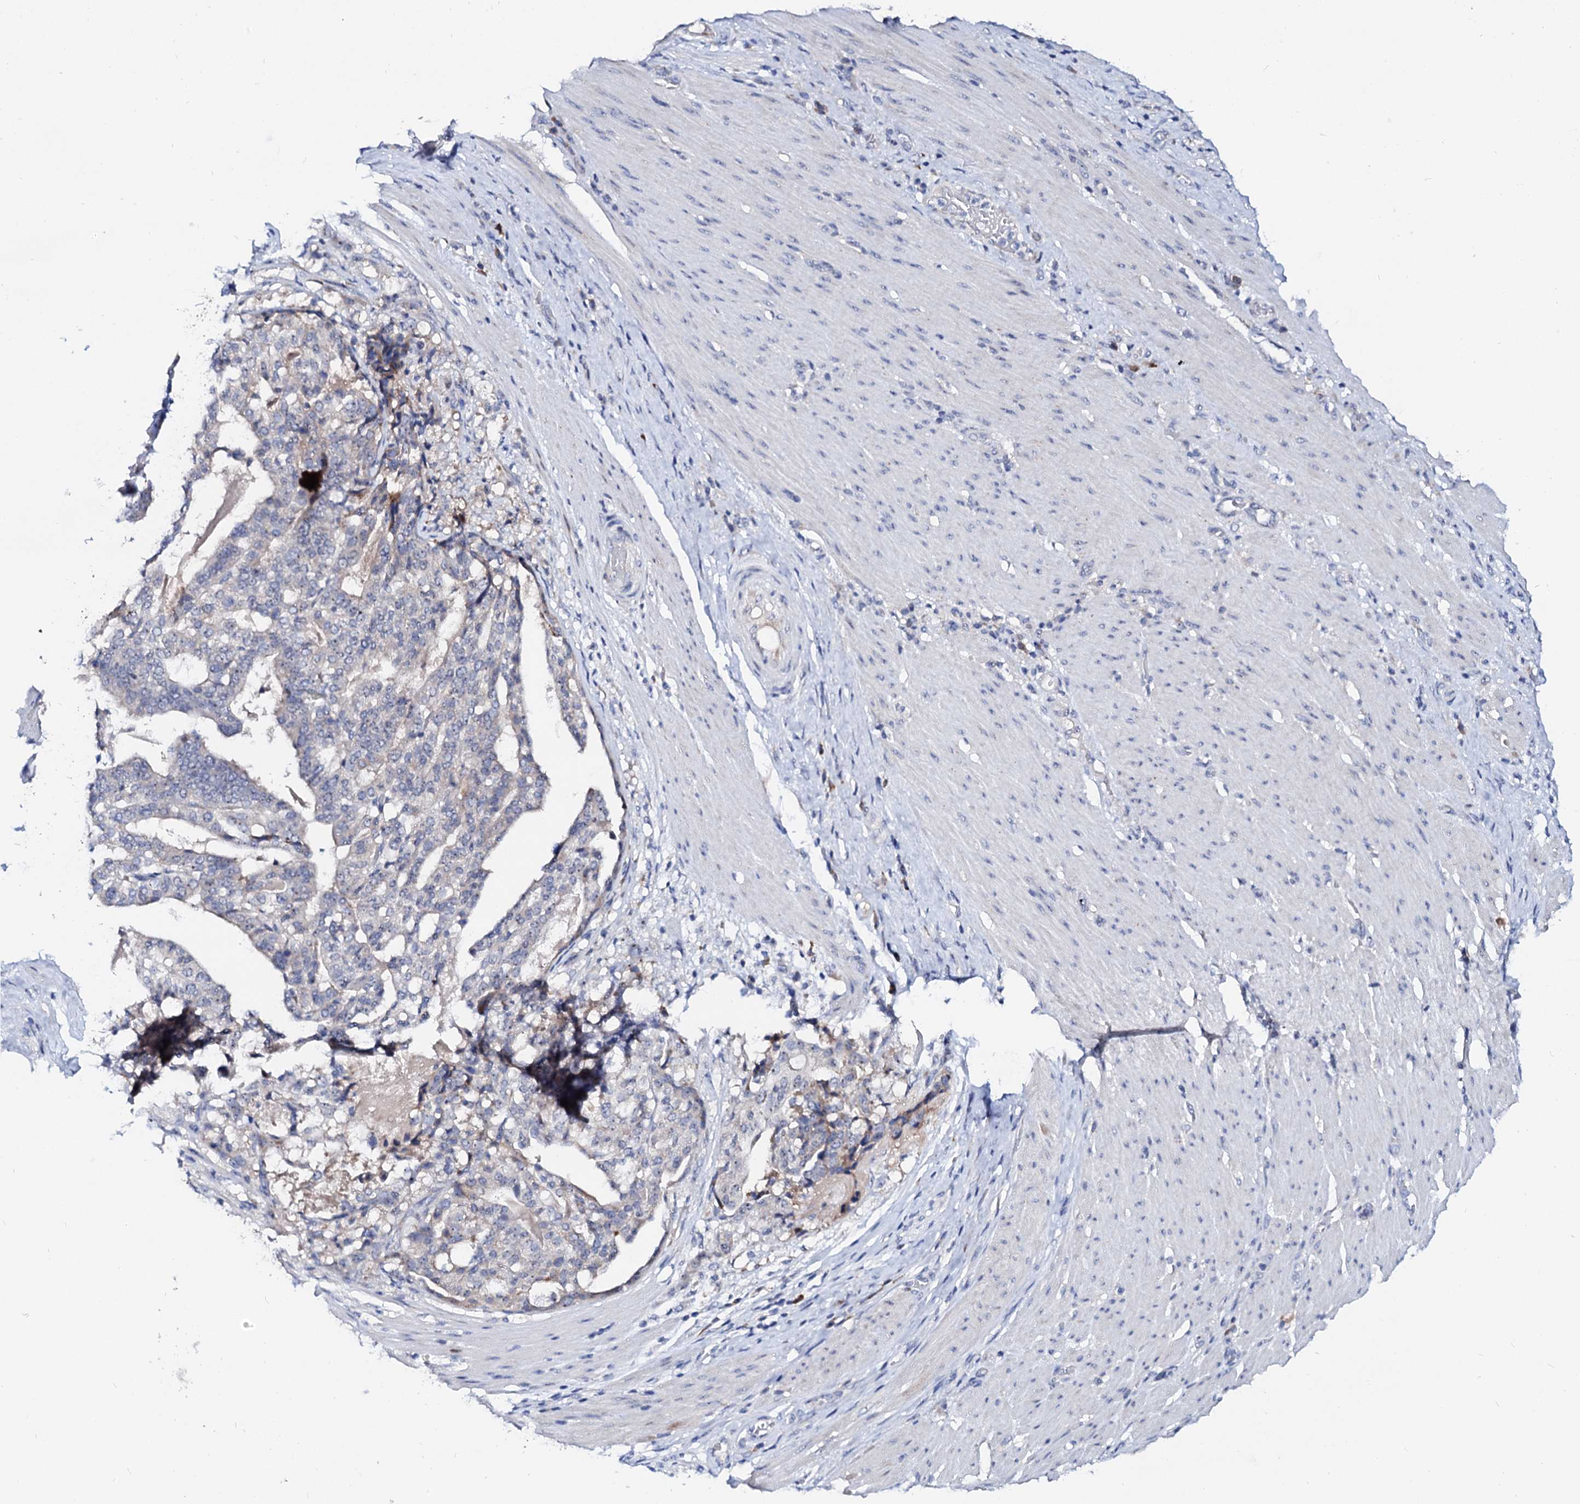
{"staining": {"intensity": "negative", "quantity": "none", "location": "none"}, "tissue": "stomach cancer", "cell_type": "Tumor cells", "image_type": "cancer", "snomed": [{"axis": "morphology", "description": "Adenocarcinoma, NOS"}, {"axis": "topography", "description": "Stomach"}], "caption": "Tumor cells are negative for brown protein staining in stomach cancer.", "gene": "BTBD16", "patient": {"sex": "male", "age": 48}}